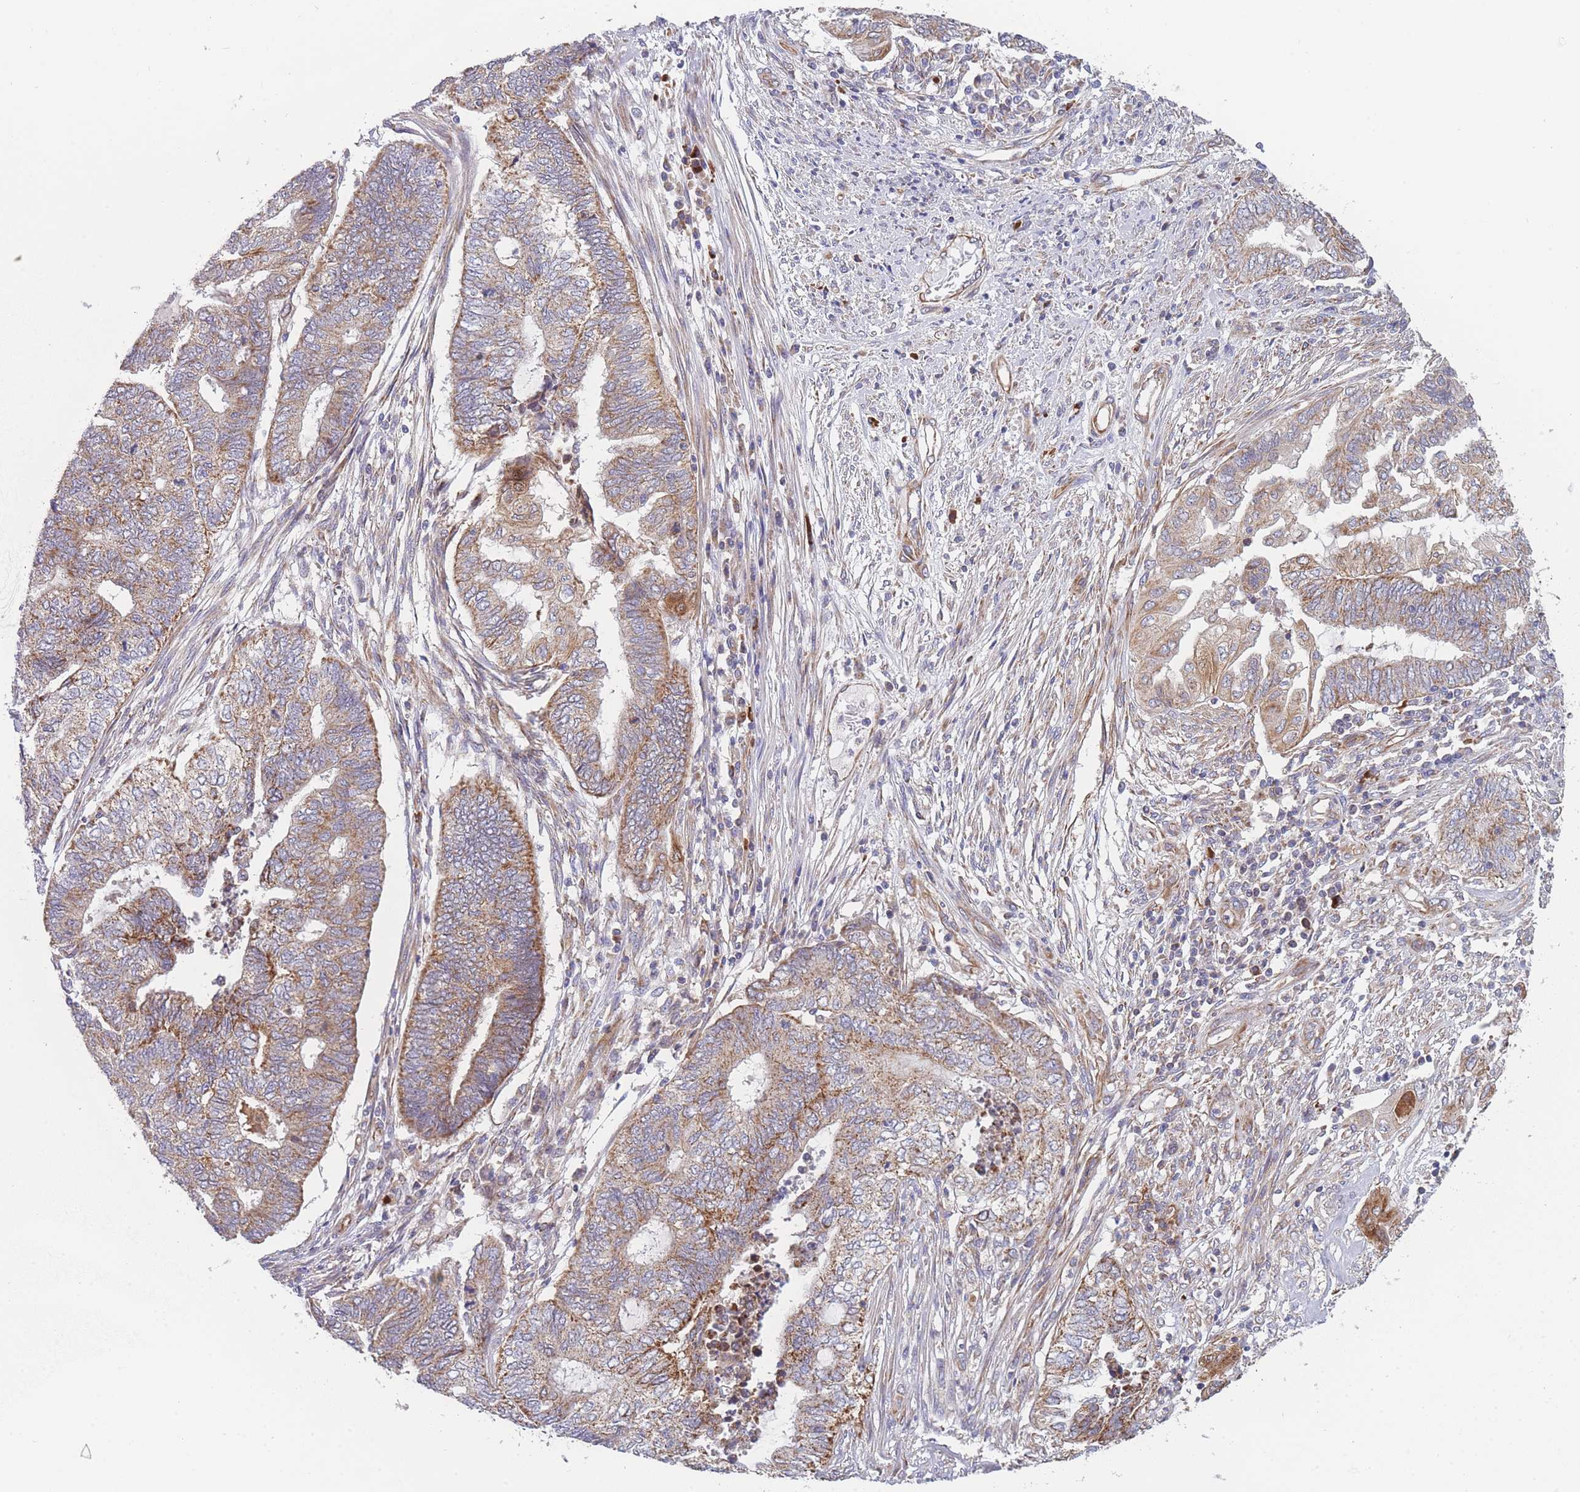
{"staining": {"intensity": "moderate", "quantity": ">75%", "location": "cytoplasmic/membranous"}, "tissue": "endometrial cancer", "cell_type": "Tumor cells", "image_type": "cancer", "snomed": [{"axis": "morphology", "description": "Adenocarcinoma, NOS"}, {"axis": "topography", "description": "Uterus"}, {"axis": "topography", "description": "Endometrium"}], "caption": "A brown stain labels moderate cytoplasmic/membranous staining of a protein in human endometrial cancer (adenocarcinoma) tumor cells.", "gene": "MTRES1", "patient": {"sex": "female", "age": 70}}